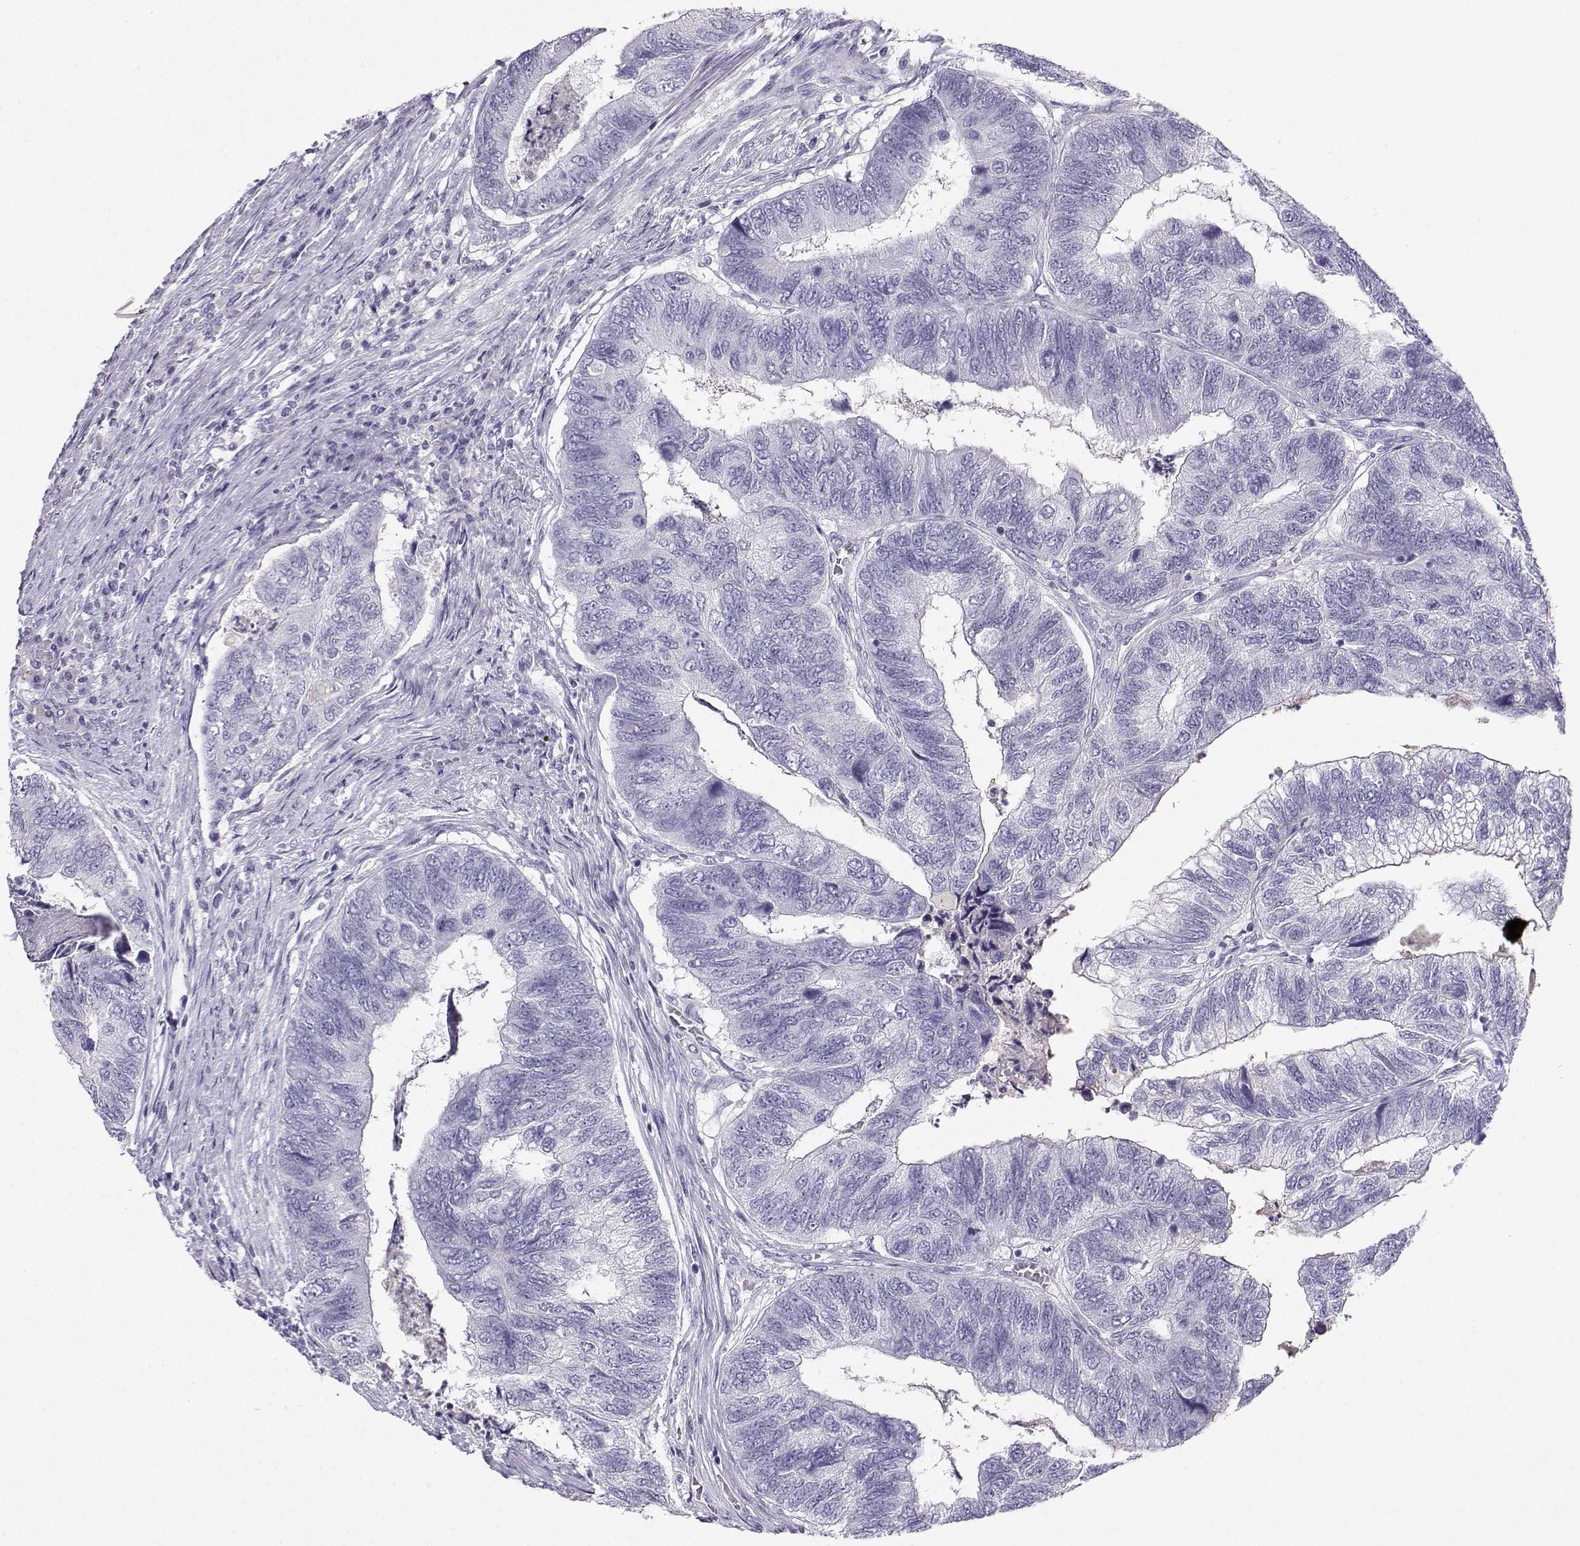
{"staining": {"intensity": "negative", "quantity": "none", "location": "none"}, "tissue": "colorectal cancer", "cell_type": "Tumor cells", "image_type": "cancer", "snomed": [{"axis": "morphology", "description": "Adenocarcinoma, NOS"}, {"axis": "topography", "description": "Colon"}], "caption": "There is no significant staining in tumor cells of colorectal adenocarcinoma.", "gene": "GRIK4", "patient": {"sex": "female", "age": 67}}